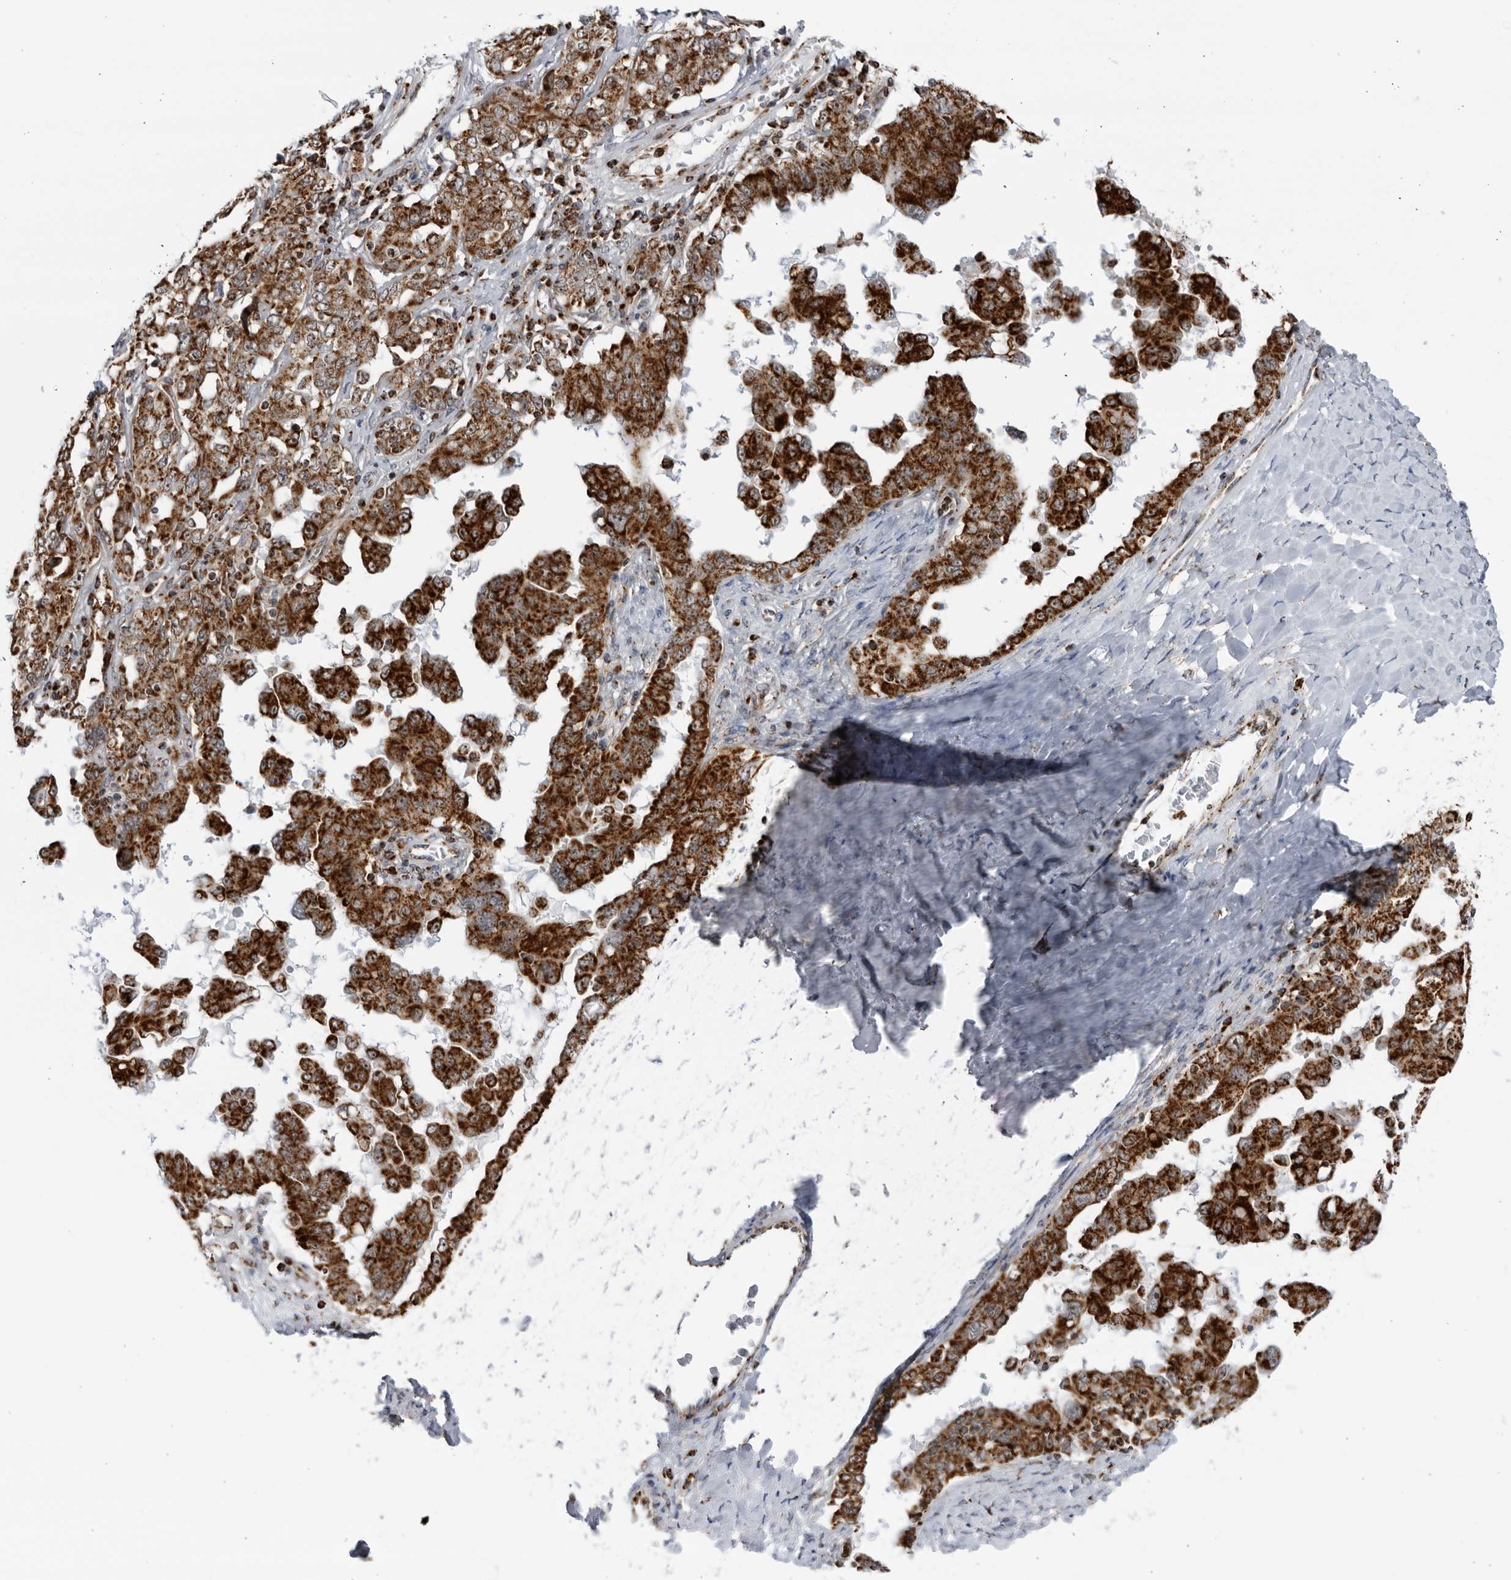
{"staining": {"intensity": "strong", "quantity": ">75%", "location": "cytoplasmic/membranous,nuclear"}, "tissue": "ovarian cancer", "cell_type": "Tumor cells", "image_type": "cancer", "snomed": [{"axis": "morphology", "description": "Carcinoma, endometroid"}, {"axis": "topography", "description": "Ovary"}], "caption": "Tumor cells display strong cytoplasmic/membranous and nuclear positivity in approximately >75% of cells in ovarian cancer. The staining was performed using DAB, with brown indicating positive protein expression. Nuclei are stained blue with hematoxylin.", "gene": "RBM34", "patient": {"sex": "female", "age": 62}}